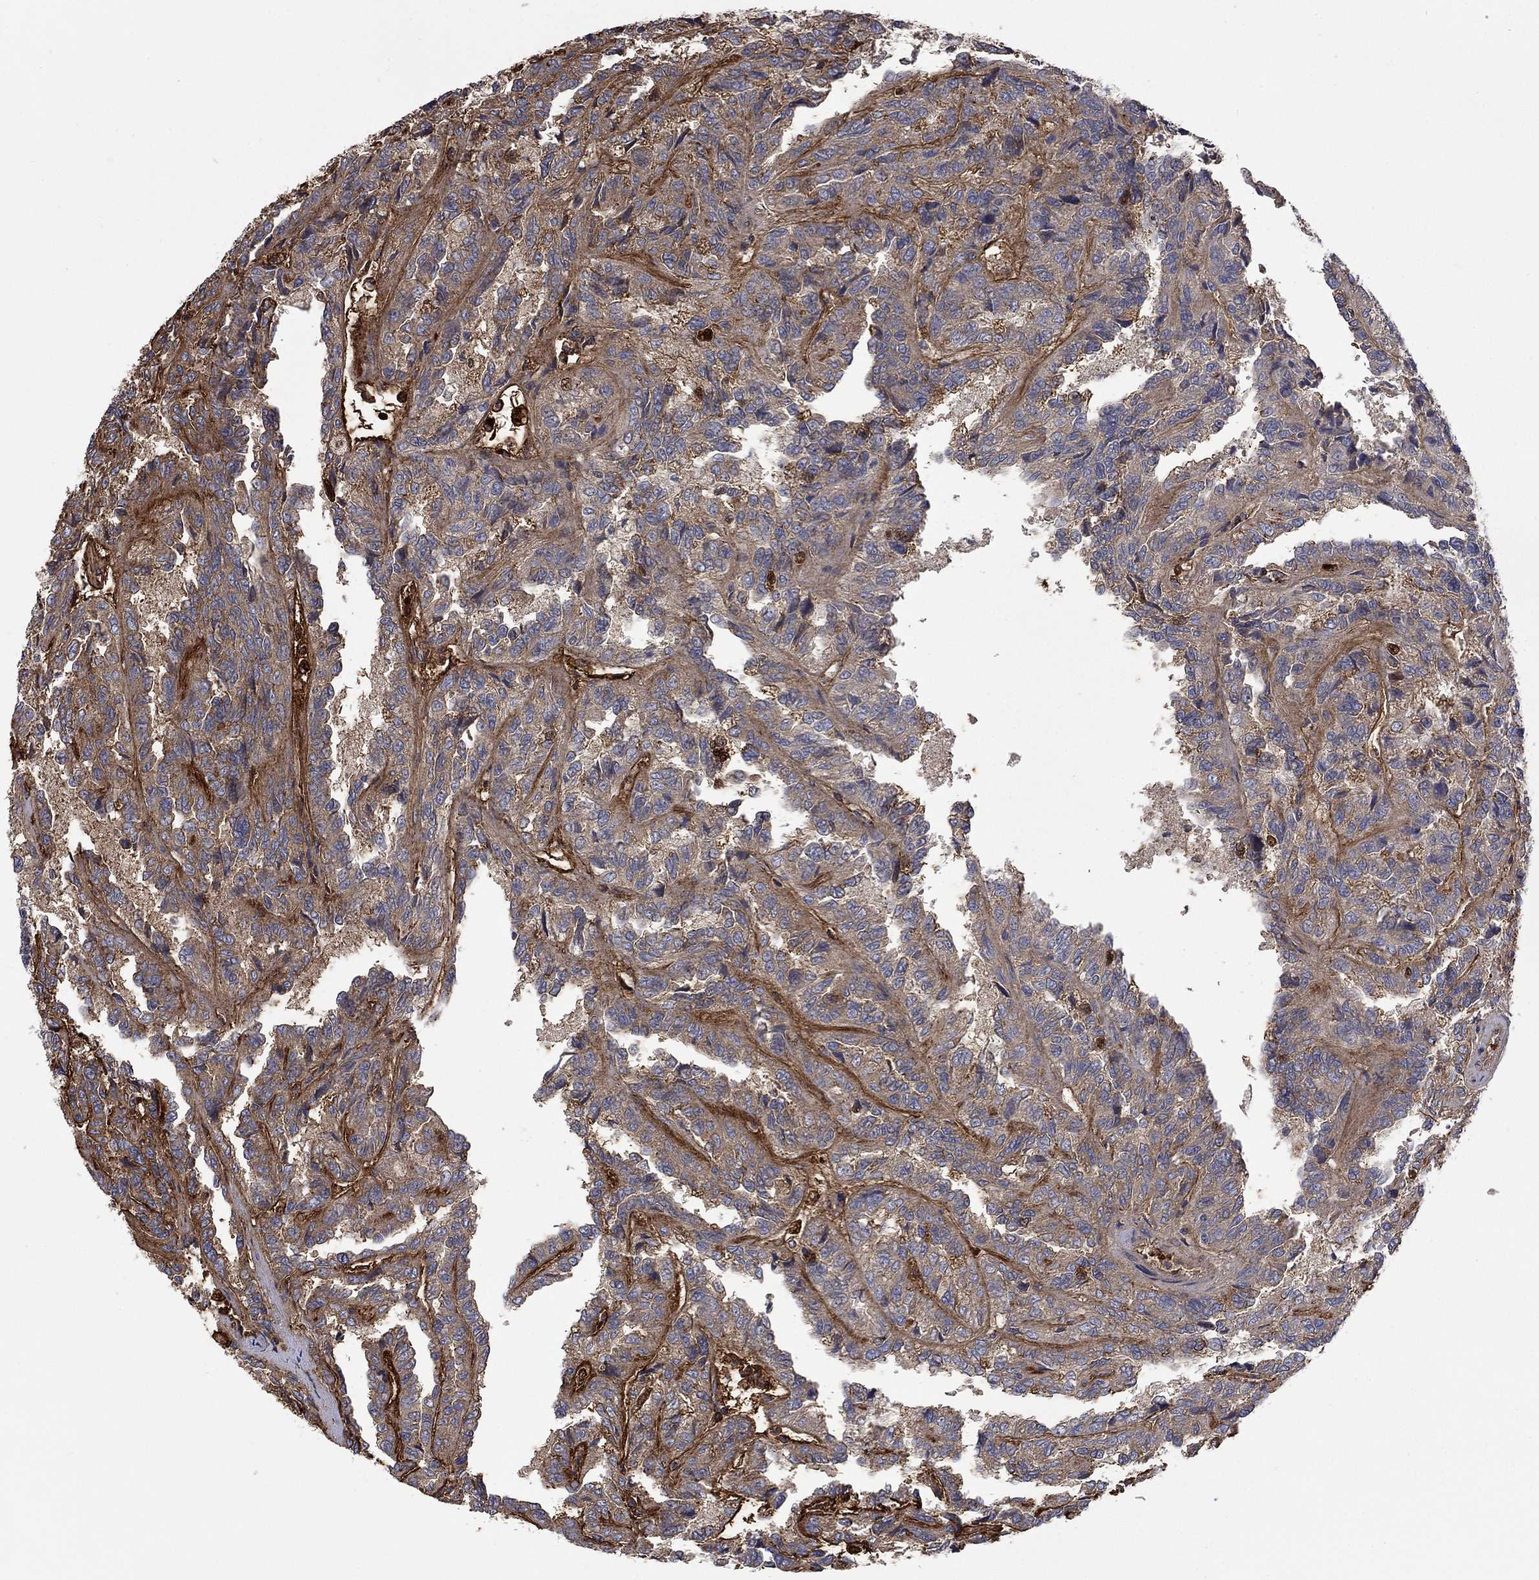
{"staining": {"intensity": "weak", "quantity": "25%-75%", "location": "cytoplasmic/membranous"}, "tissue": "renal cancer", "cell_type": "Tumor cells", "image_type": "cancer", "snomed": [{"axis": "morphology", "description": "Adenocarcinoma, NOS"}, {"axis": "topography", "description": "Kidney"}], "caption": "Human adenocarcinoma (renal) stained for a protein (brown) shows weak cytoplasmic/membranous positive expression in approximately 25%-75% of tumor cells.", "gene": "VCAN", "patient": {"sex": "male", "age": 79}}